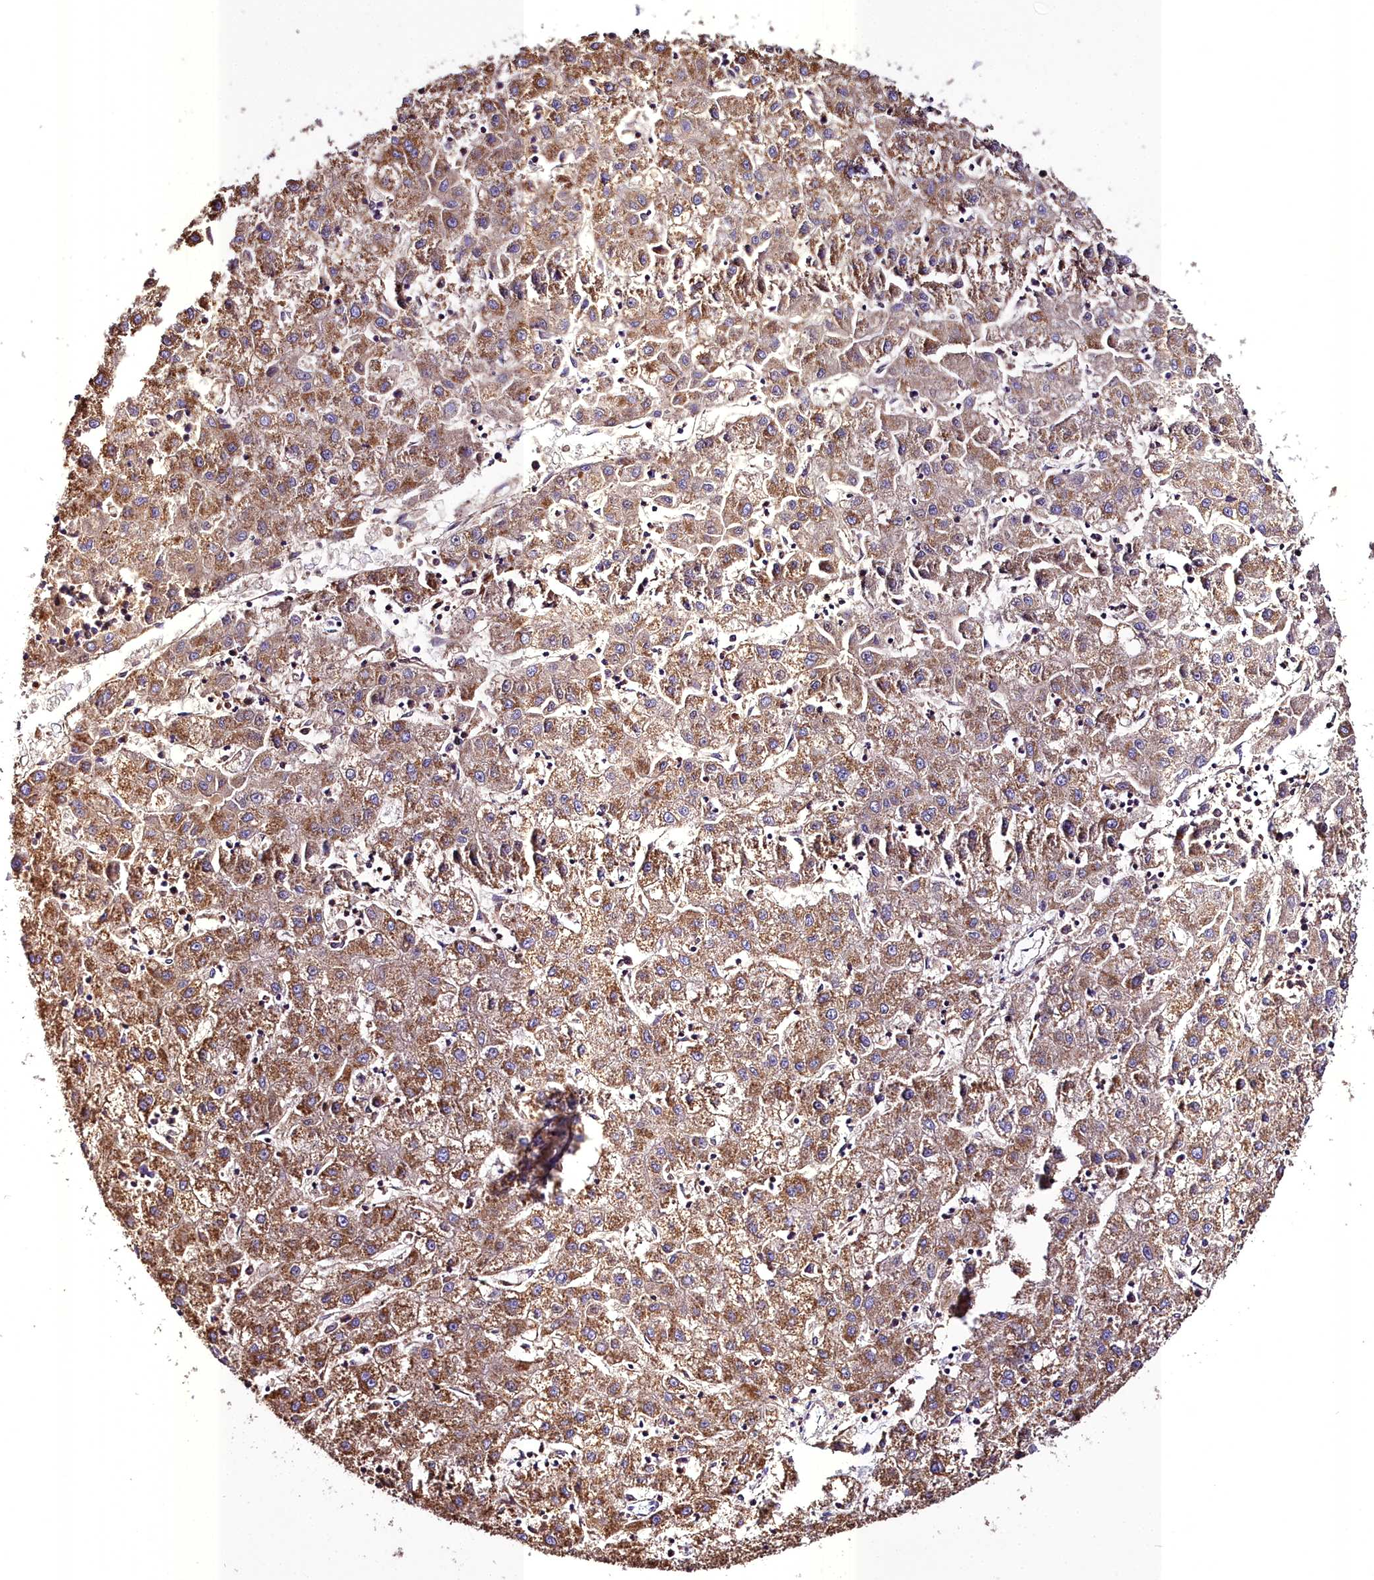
{"staining": {"intensity": "moderate", "quantity": ">75%", "location": "cytoplasmic/membranous"}, "tissue": "liver cancer", "cell_type": "Tumor cells", "image_type": "cancer", "snomed": [{"axis": "morphology", "description": "Carcinoma, Hepatocellular, NOS"}, {"axis": "topography", "description": "Liver"}], "caption": "Liver hepatocellular carcinoma tissue displays moderate cytoplasmic/membranous staining in about >75% of tumor cells (Stains: DAB in brown, nuclei in blue, Microscopy: brightfield microscopy at high magnification).", "gene": "WDFY3", "patient": {"sex": "male", "age": 72}}